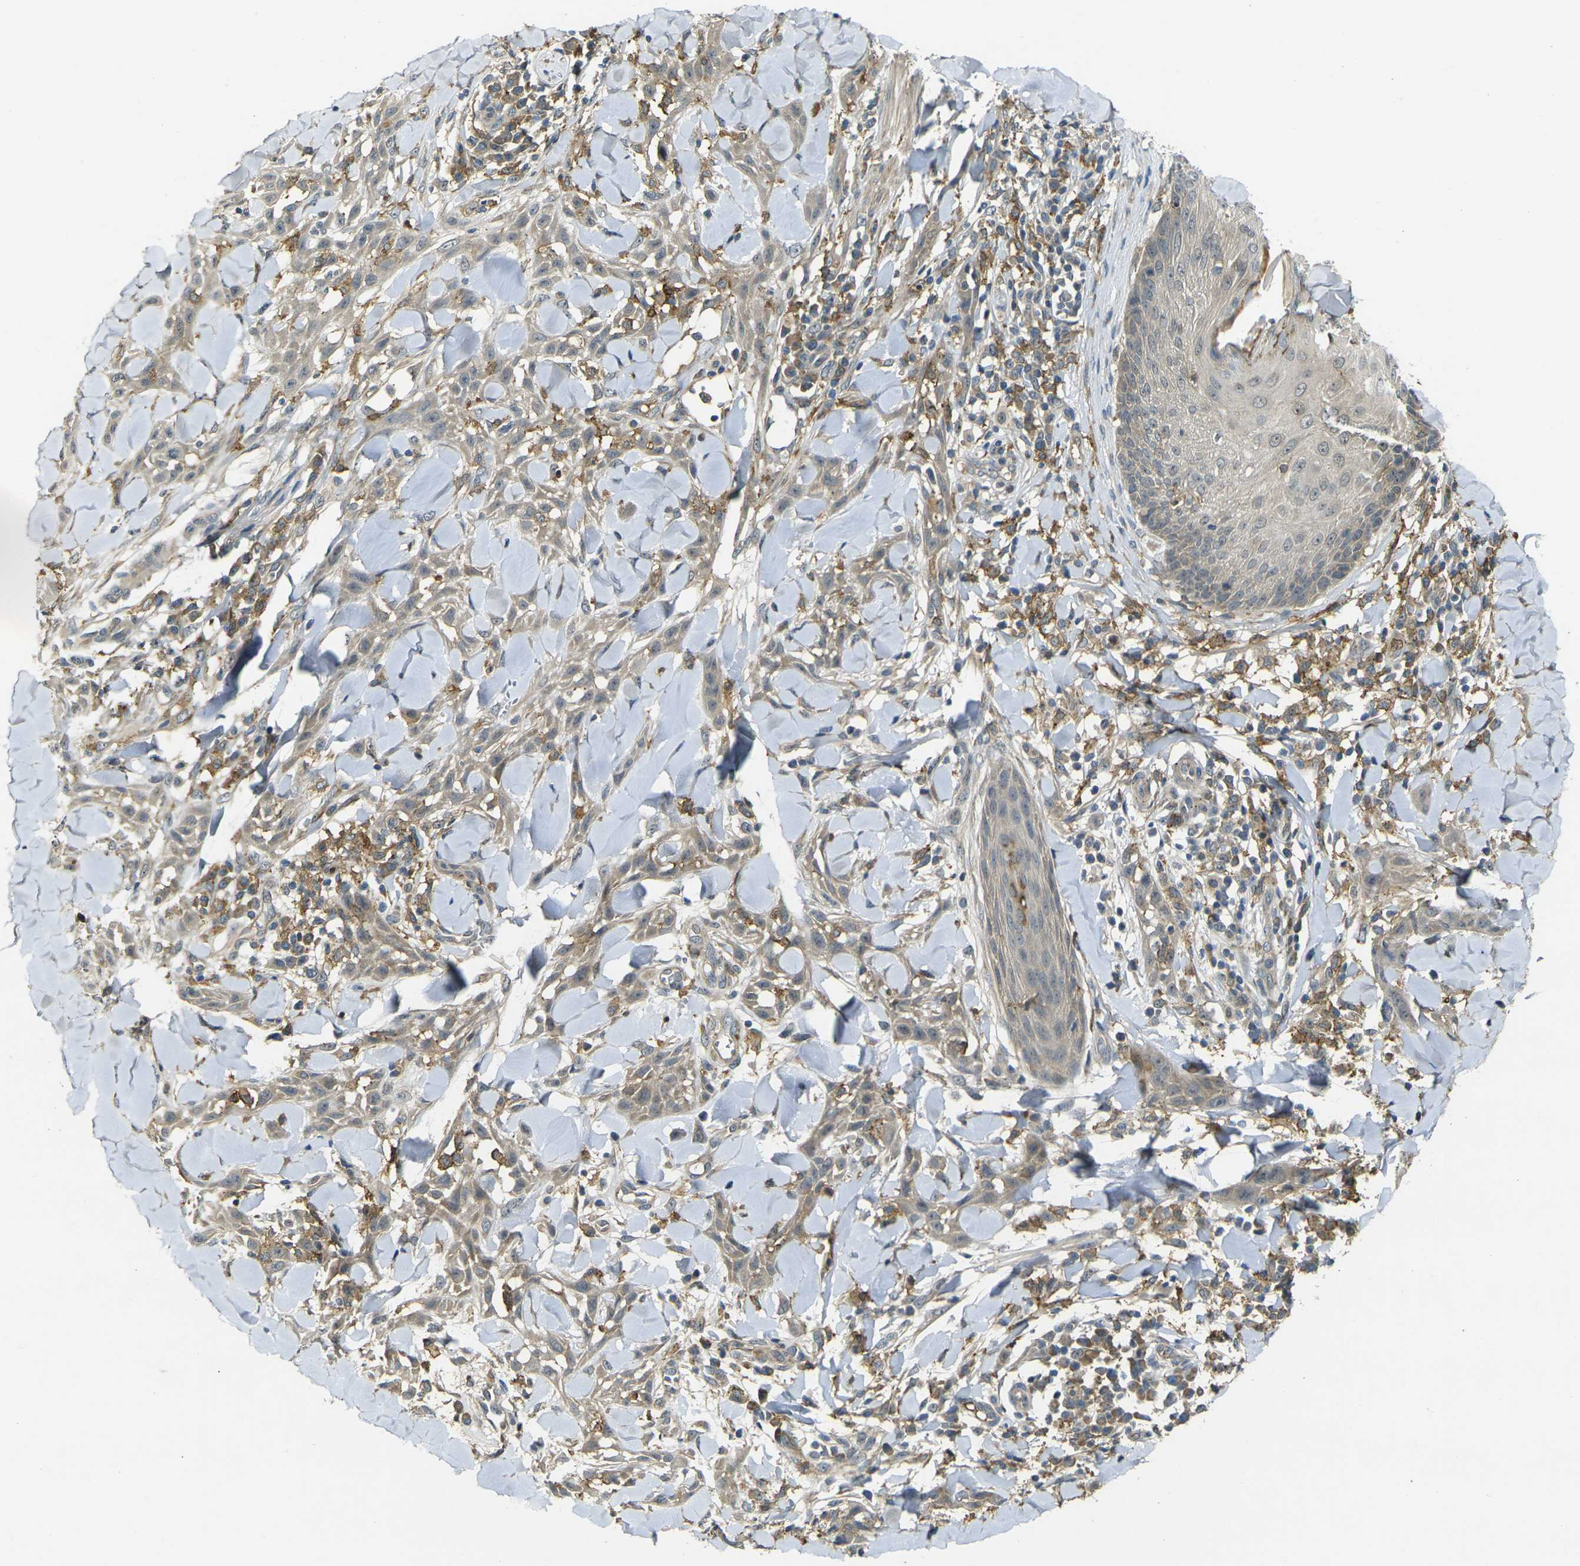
{"staining": {"intensity": "weak", "quantity": ">75%", "location": "cytoplasmic/membranous"}, "tissue": "skin cancer", "cell_type": "Tumor cells", "image_type": "cancer", "snomed": [{"axis": "morphology", "description": "Squamous cell carcinoma, NOS"}, {"axis": "topography", "description": "Skin"}], "caption": "Weak cytoplasmic/membranous staining for a protein is seen in about >75% of tumor cells of skin cancer (squamous cell carcinoma) using immunohistochemistry (IHC).", "gene": "PIGL", "patient": {"sex": "male", "age": 24}}